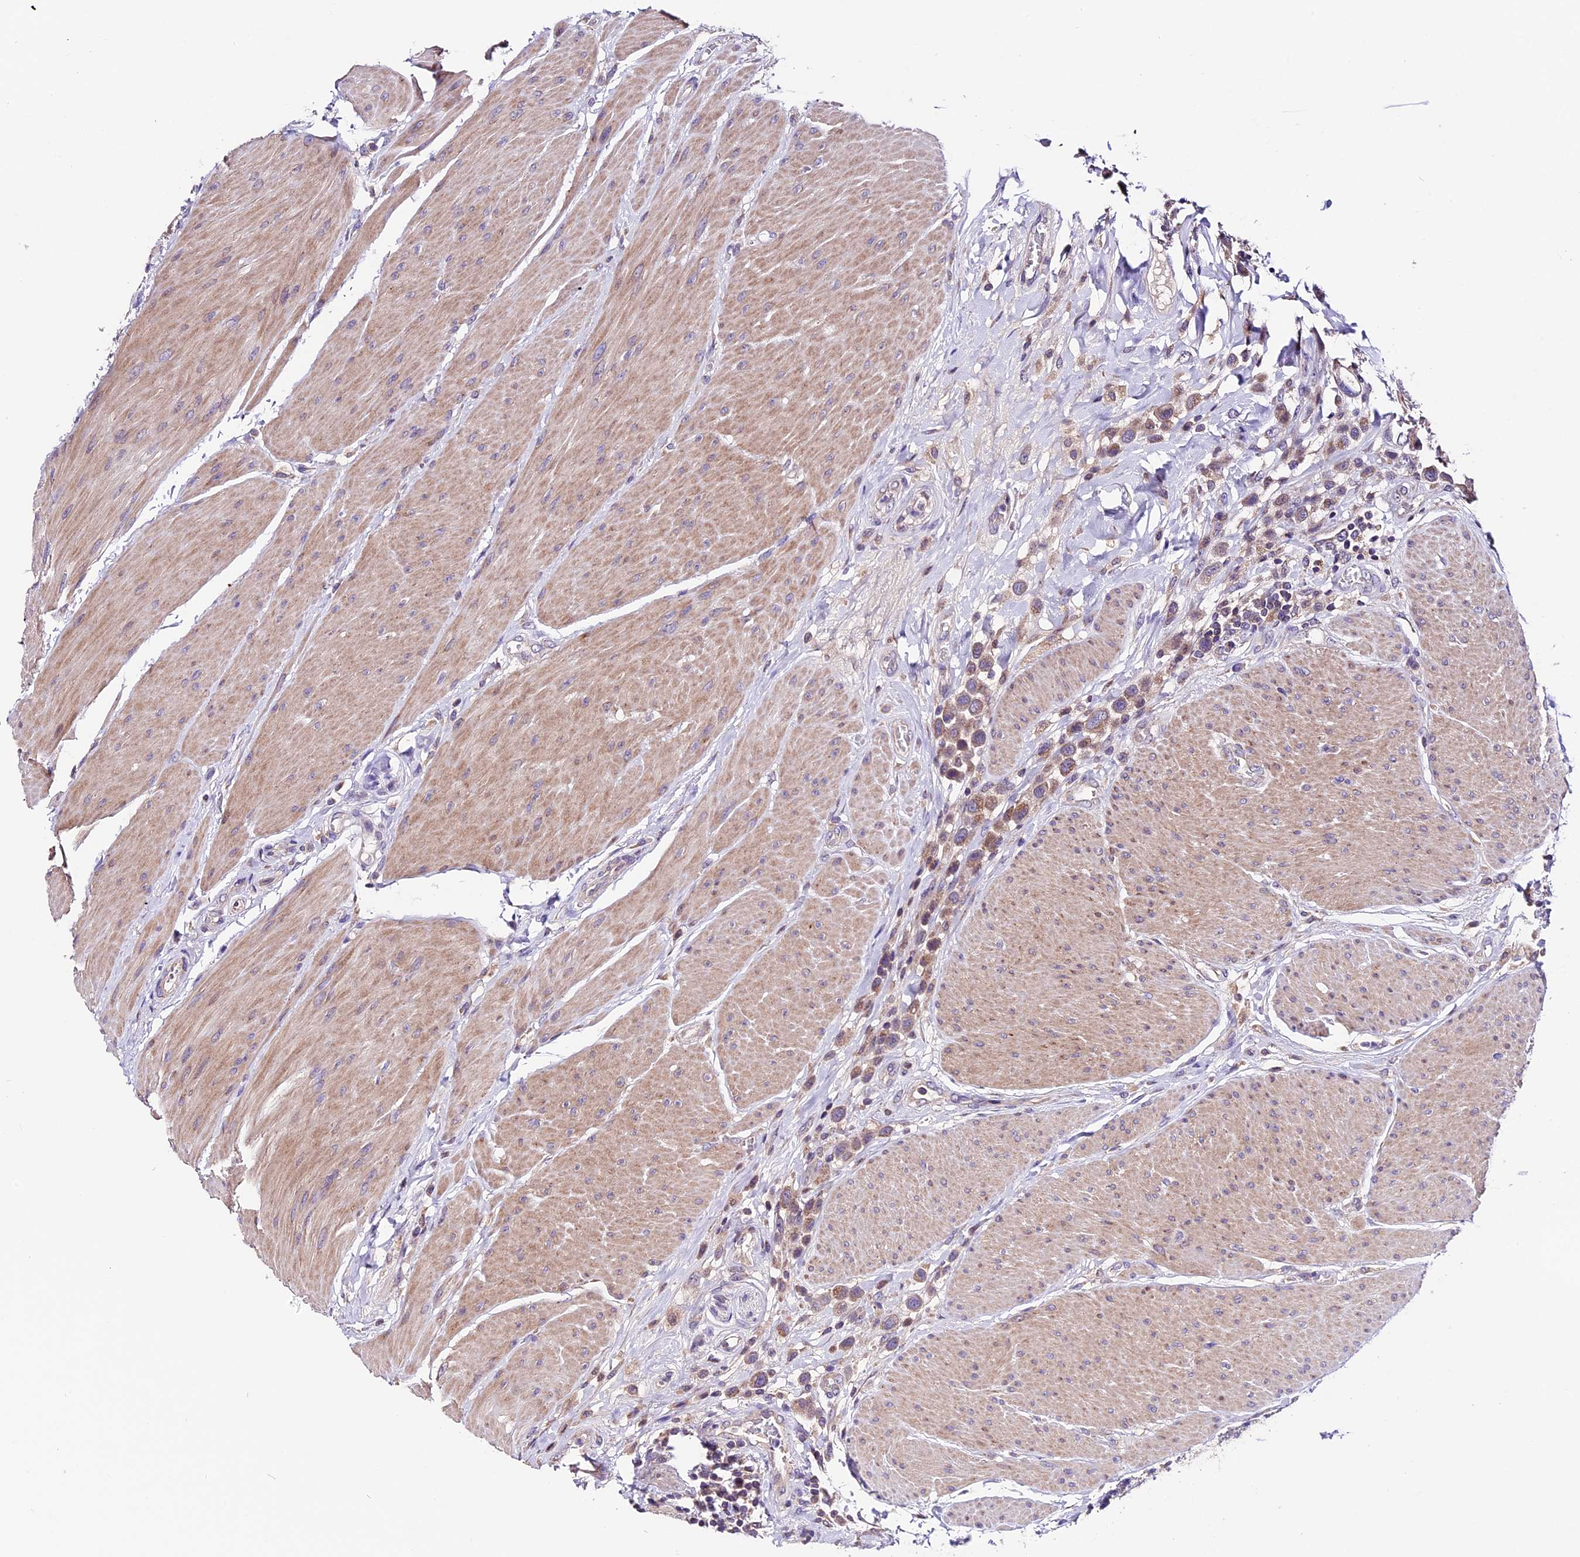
{"staining": {"intensity": "moderate", "quantity": "25%-75%", "location": "cytoplasmic/membranous"}, "tissue": "urothelial cancer", "cell_type": "Tumor cells", "image_type": "cancer", "snomed": [{"axis": "morphology", "description": "Urothelial carcinoma, High grade"}, {"axis": "topography", "description": "Urinary bladder"}], "caption": "The immunohistochemical stain labels moderate cytoplasmic/membranous positivity in tumor cells of urothelial carcinoma (high-grade) tissue.", "gene": "DDX28", "patient": {"sex": "male", "age": 50}}